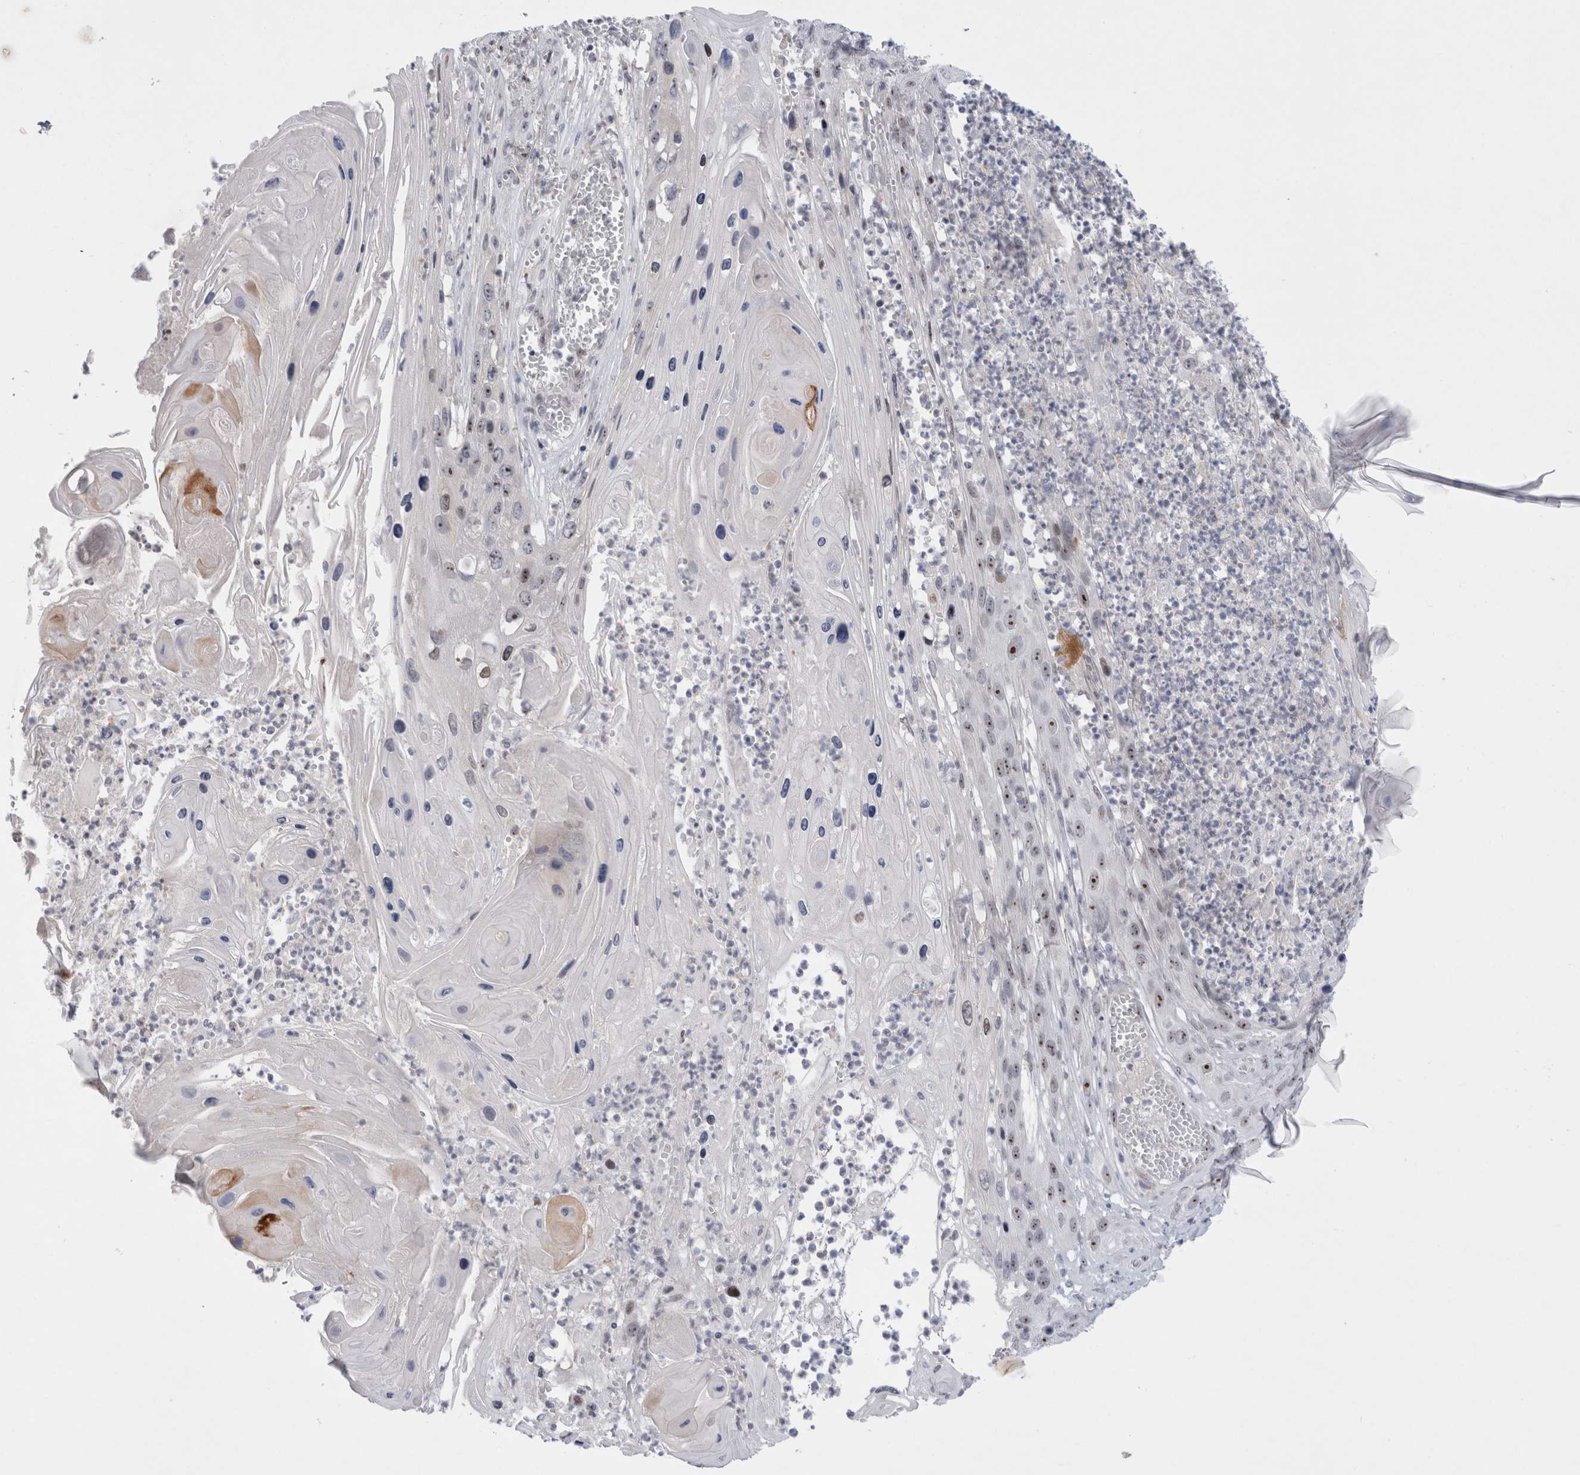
{"staining": {"intensity": "moderate", "quantity": "<25%", "location": "nuclear"}, "tissue": "skin cancer", "cell_type": "Tumor cells", "image_type": "cancer", "snomed": [{"axis": "morphology", "description": "Squamous cell carcinoma, NOS"}, {"axis": "topography", "description": "Skin"}], "caption": "Skin squamous cell carcinoma tissue displays moderate nuclear expression in about <25% of tumor cells, visualized by immunohistochemistry.", "gene": "CERS5", "patient": {"sex": "male", "age": 55}}